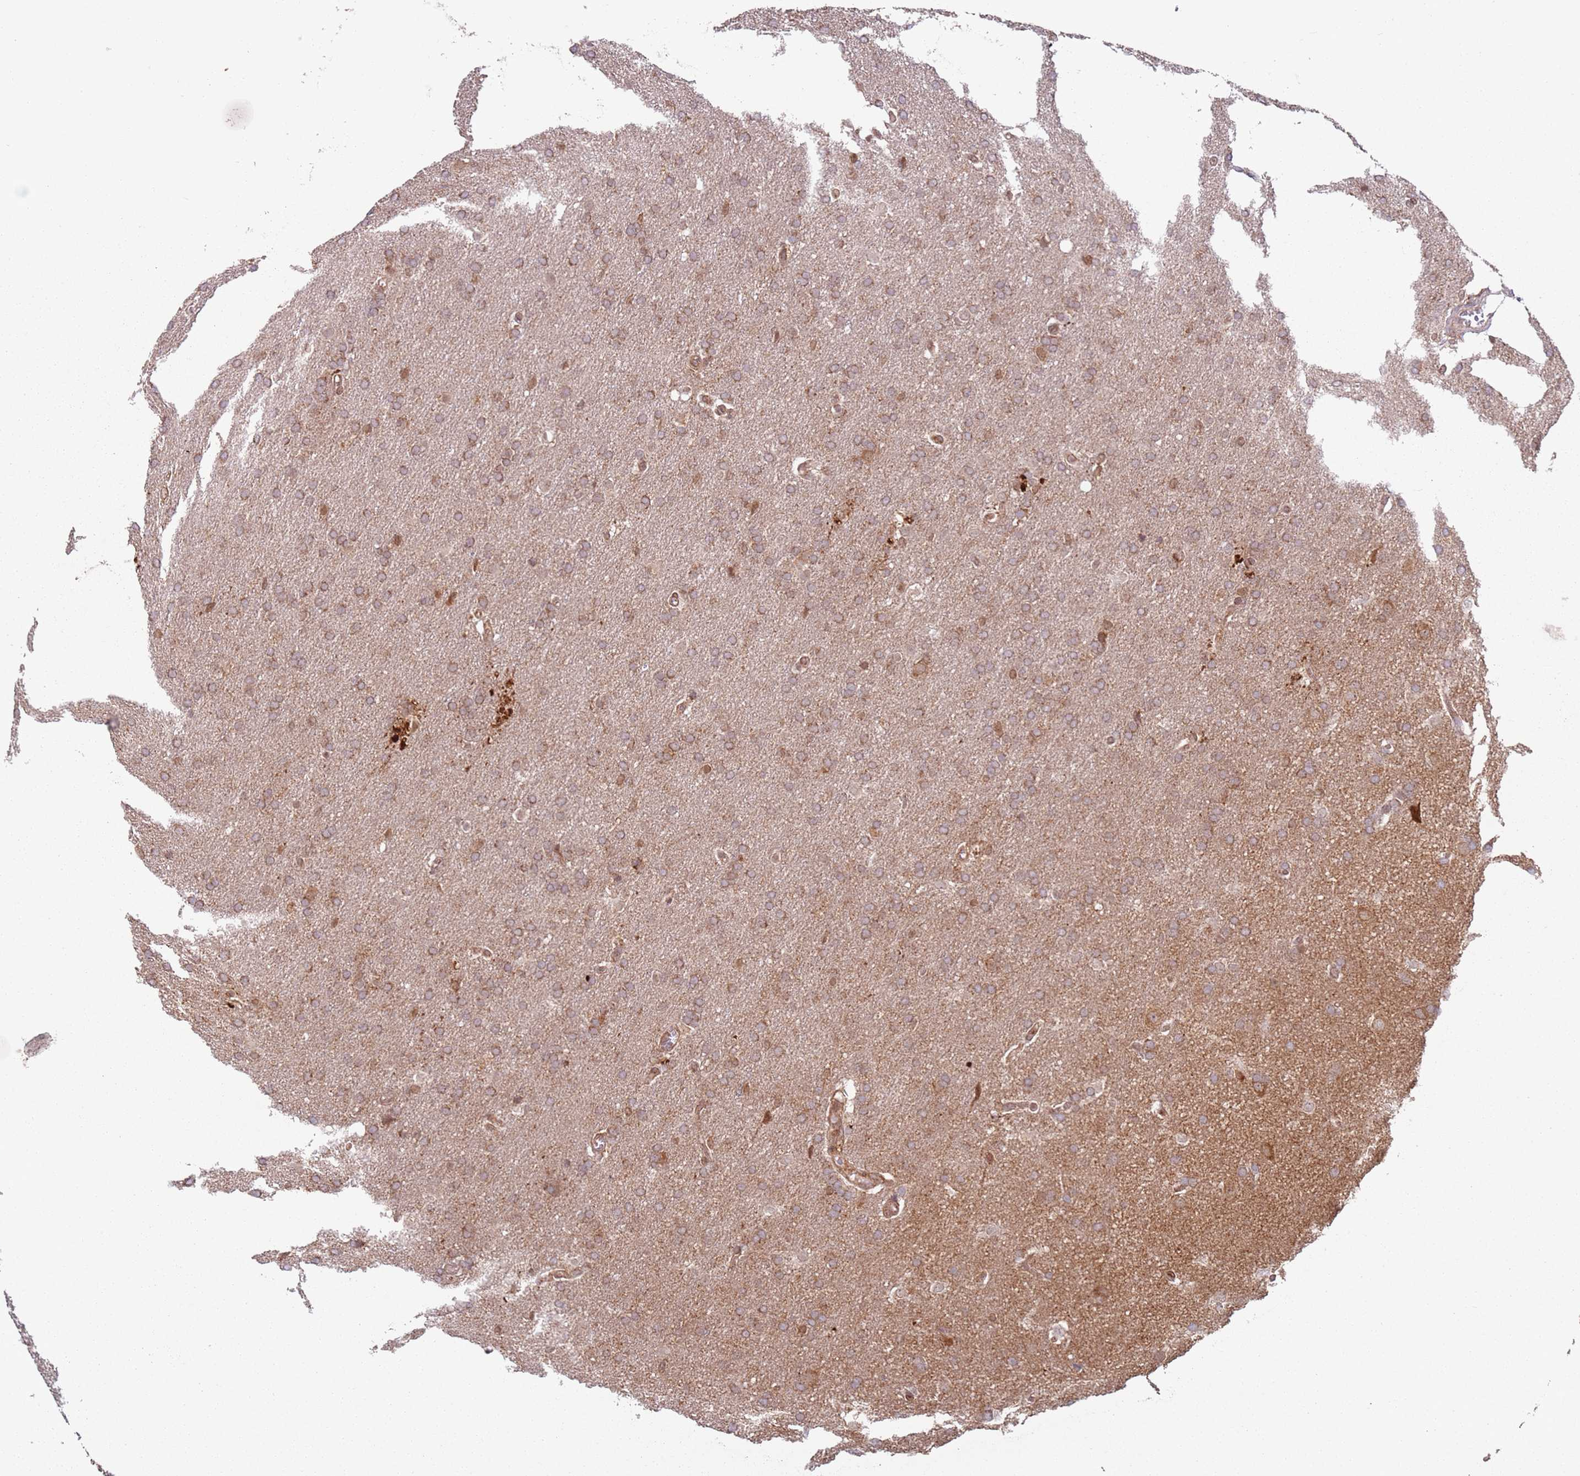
{"staining": {"intensity": "moderate", "quantity": "25%-75%", "location": "cytoplasmic/membranous"}, "tissue": "glioma", "cell_type": "Tumor cells", "image_type": "cancer", "snomed": [{"axis": "morphology", "description": "Glioma, malignant, Low grade"}, {"axis": "topography", "description": "Brain"}], "caption": "Glioma stained for a protein shows moderate cytoplasmic/membranous positivity in tumor cells.", "gene": "HNRNPLL", "patient": {"sex": "female", "age": 32}}